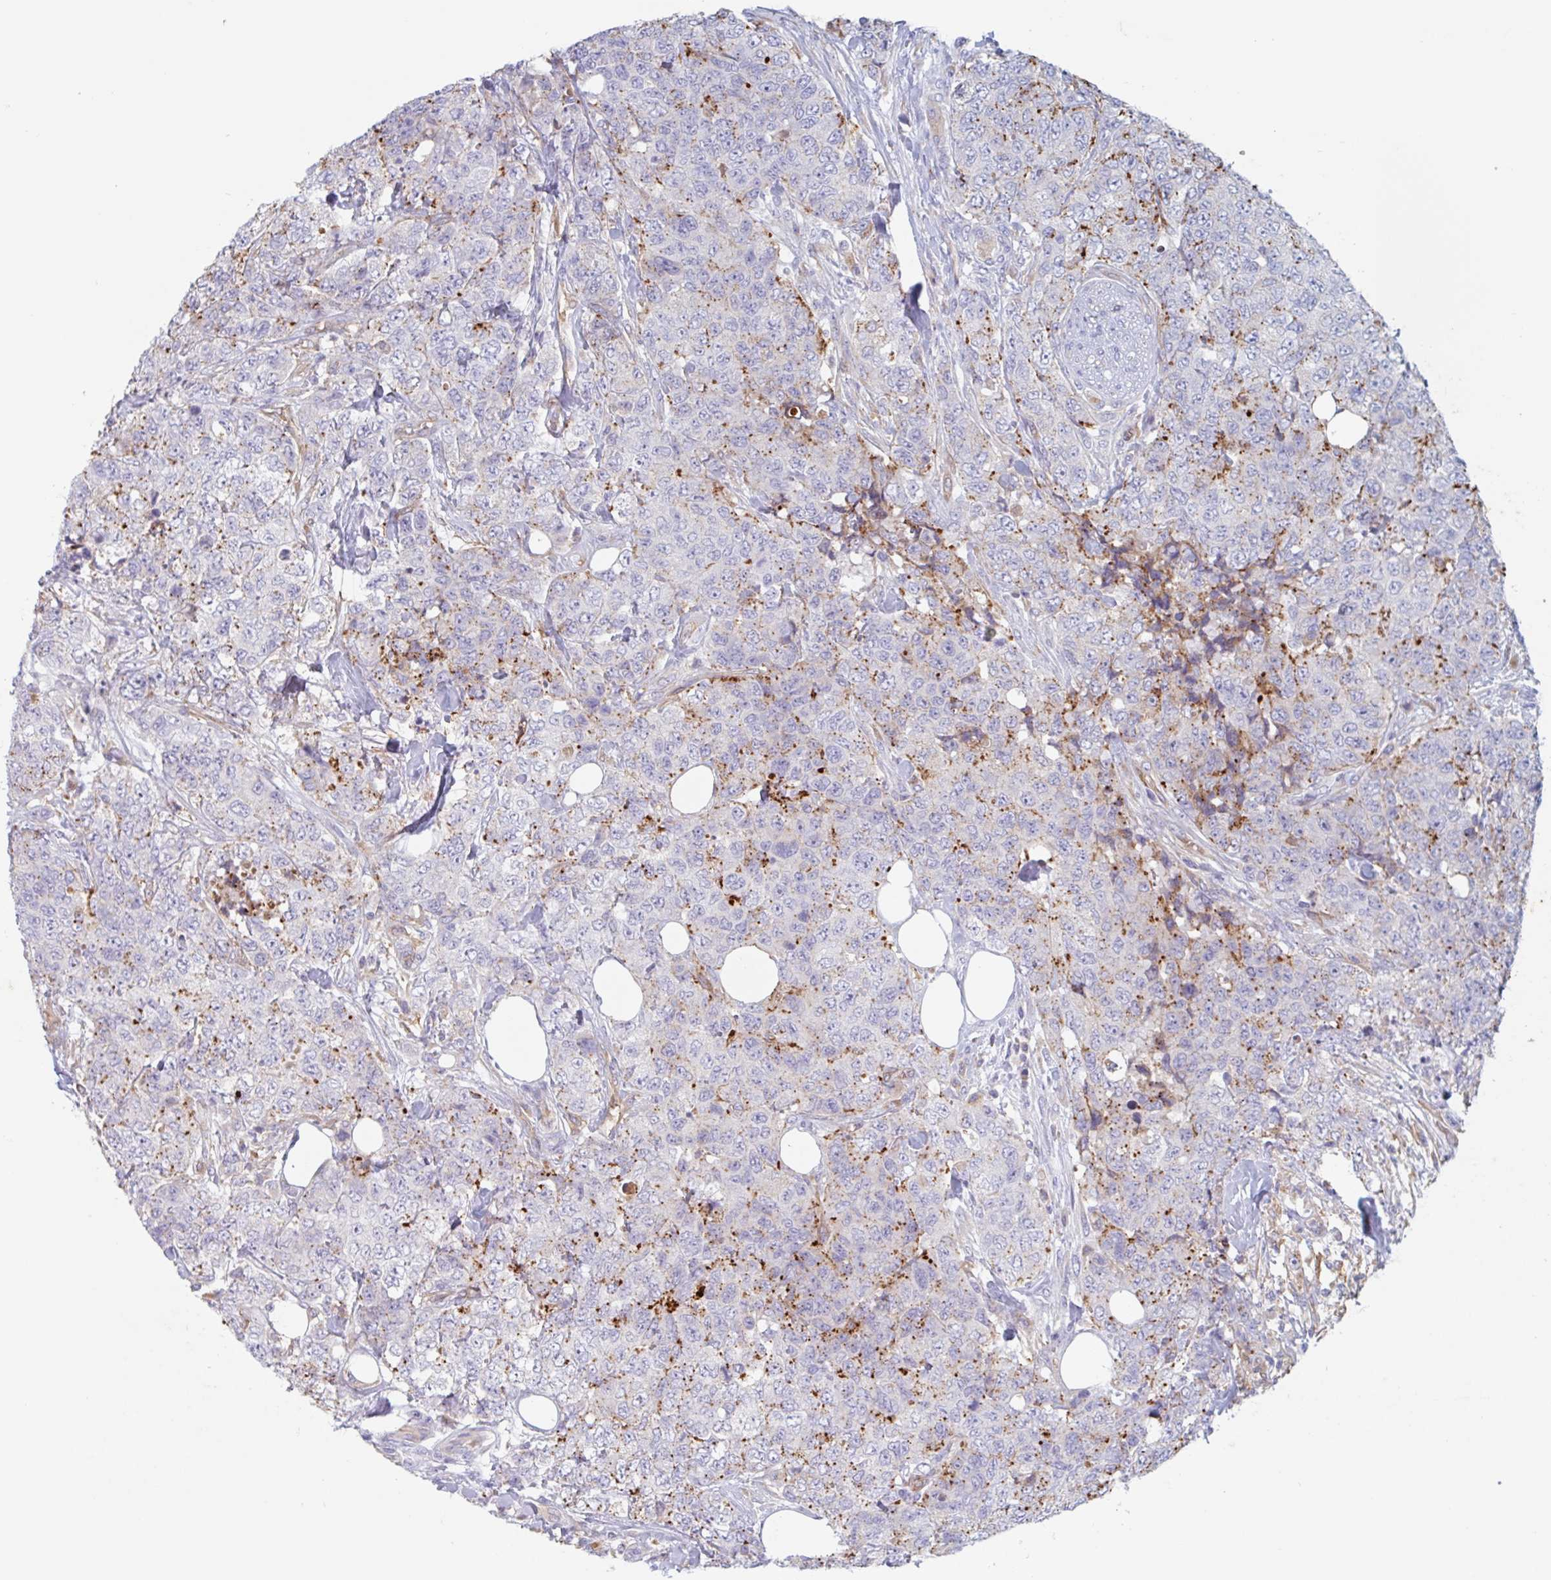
{"staining": {"intensity": "moderate", "quantity": "25%-75%", "location": "cytoplasmic/membranous"}, "tissue": "urothelial cancer", "cell_type": "Tumor cells", "image_type": "cancer", "snomed": [{"axis": "morphology", "description": "Urothelial carcinoma, High grade"}, {"axis": "topography", "description": "Urinary bladder"}], "caption": "Moderate cytoplasmic/membranous expression for a protein is appreciated in about 25%-75% of tumor cells of urothelial cancer using immunohistochemistry (IHC).", "gene": "MANBA", "patient": {"sex": "female", "age": 78}}